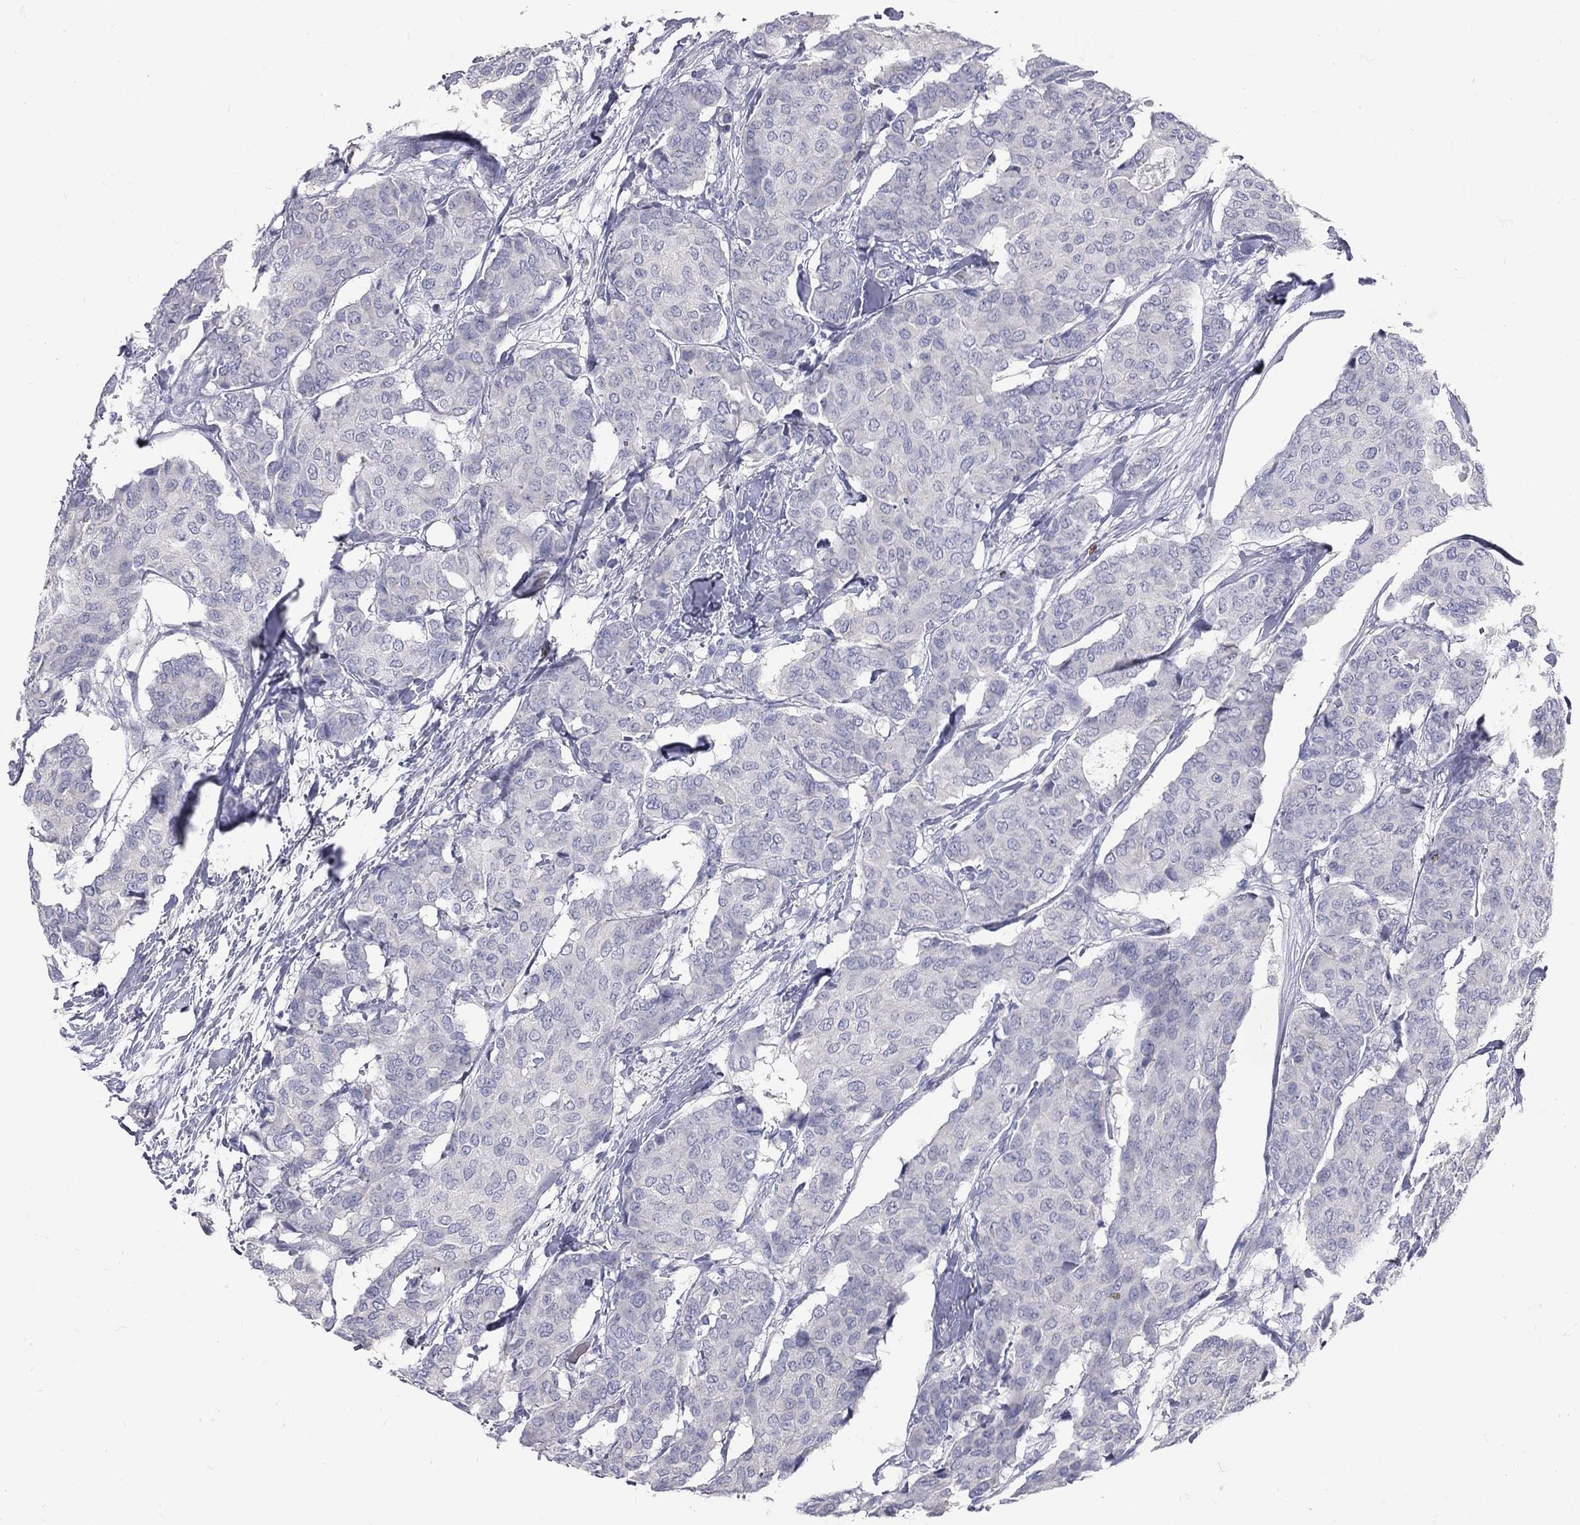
{"staining": {"intensity": "negative", "quantity": "none", "location": "none"}, "tissue": "breast cancer", "cell_type": "Tumor cells", "image_type": "cancer", "snomed": [{"axis": "morphology", "description": "Duct carcinoma"}, {"axis": "topography", "description": "Breast"}], "caption": "Breast cancer (invasive ductal carcinoma) stained for a protein using IHC displays no expression tumor cells.", "gene": "CTSW", "patient": {"sex": "female", "age": 75}}